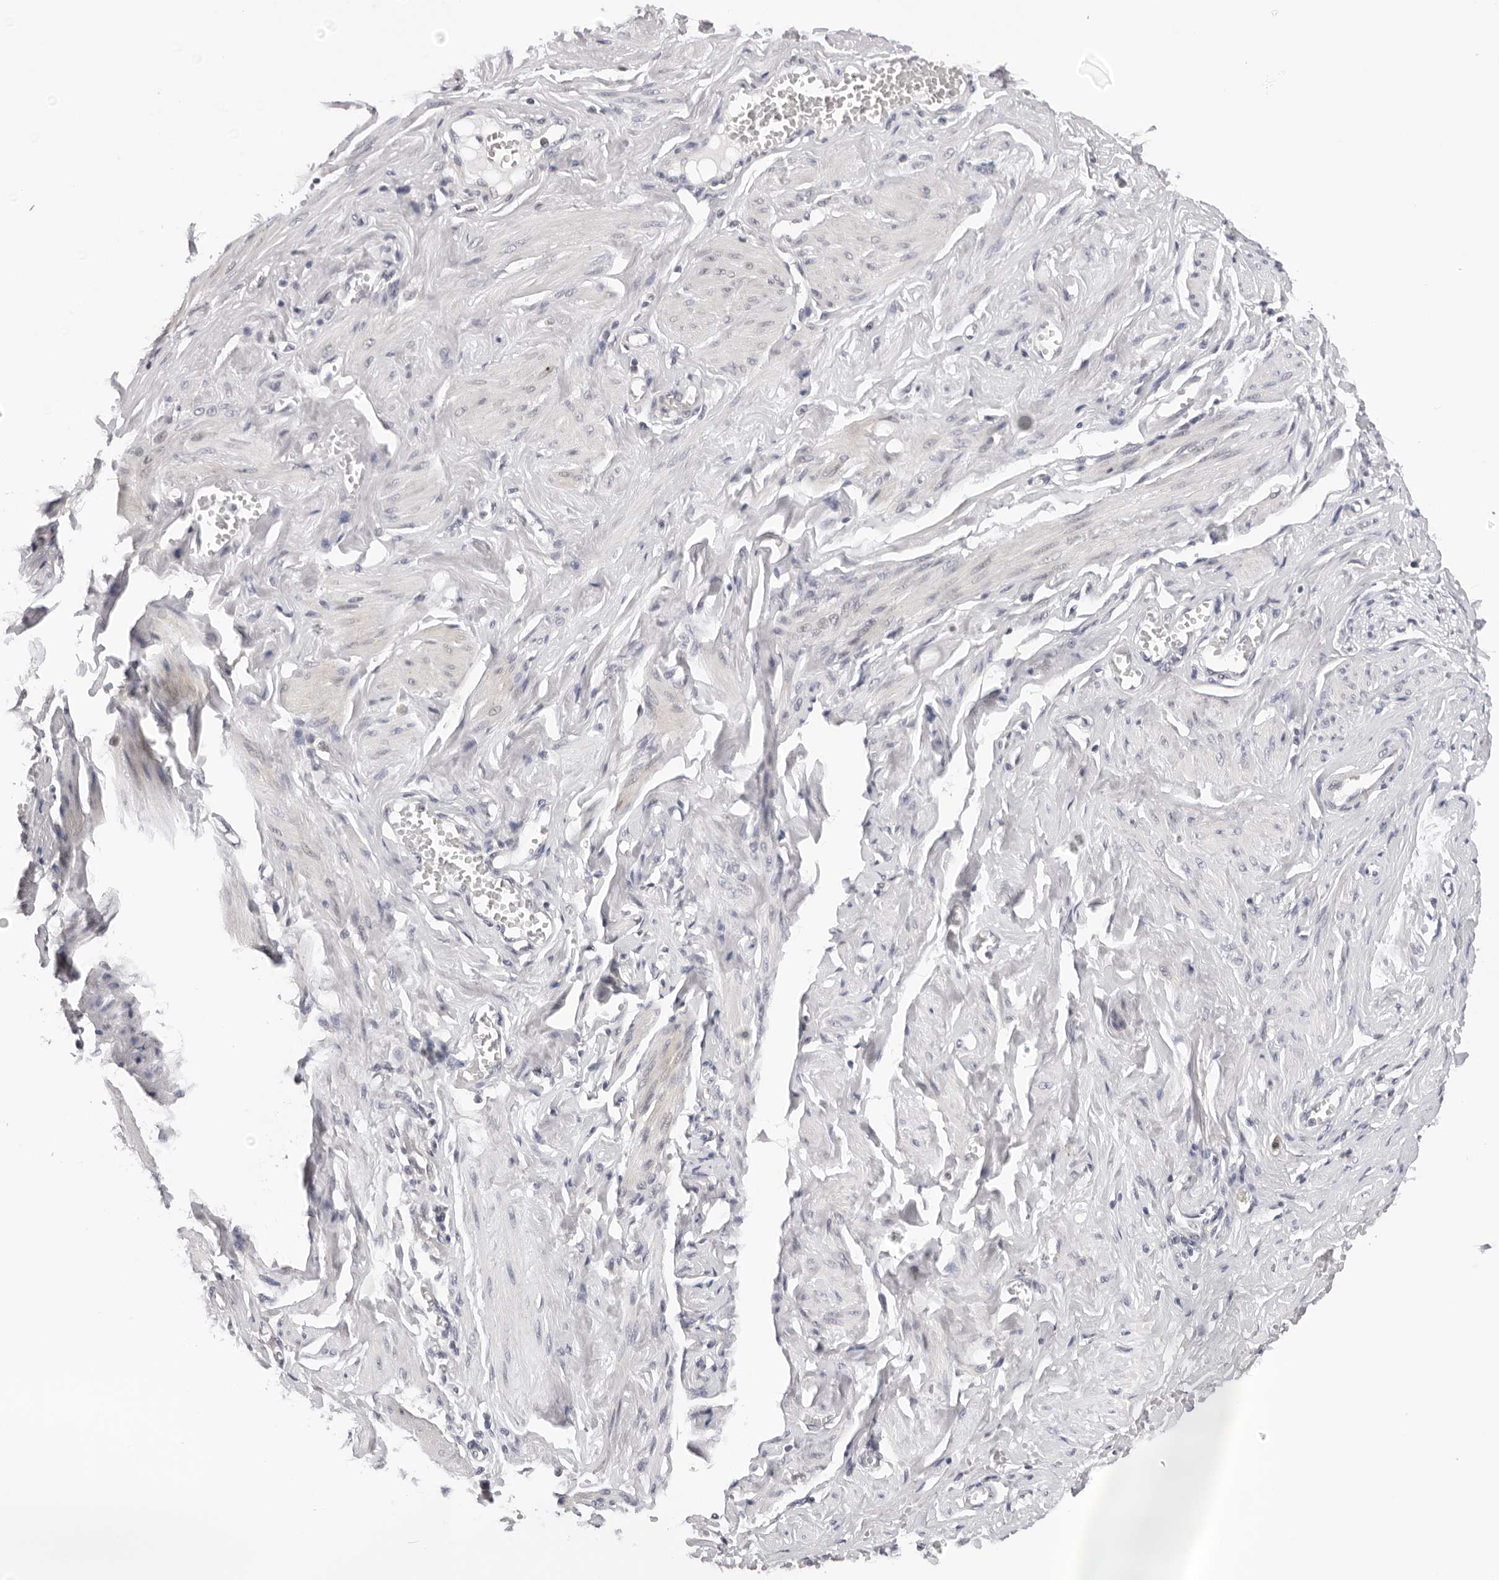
{"staining": {"intensity": "negative", "quantity": "none", "location": "none"}, "tissue": "adipose tissue", "cell_type": "Adipocytes", "image_type": "normal", "snomed": [{"axis": "morphology", "description": "Normal tissue, NOS"}, {"axis": "topography", "description": "Vascular tissue"}, {"axis": "topography", "description": "Fallopian tube"}, {"axis": "topography", "description": "Ovary"}], "caption": "Adipose tissue stained for a protein using immunohistochemistry (IHC) reveals no staining adipocytes.", "gene": "IL17RA", "patient": {"sex": "female", "age": 67}}